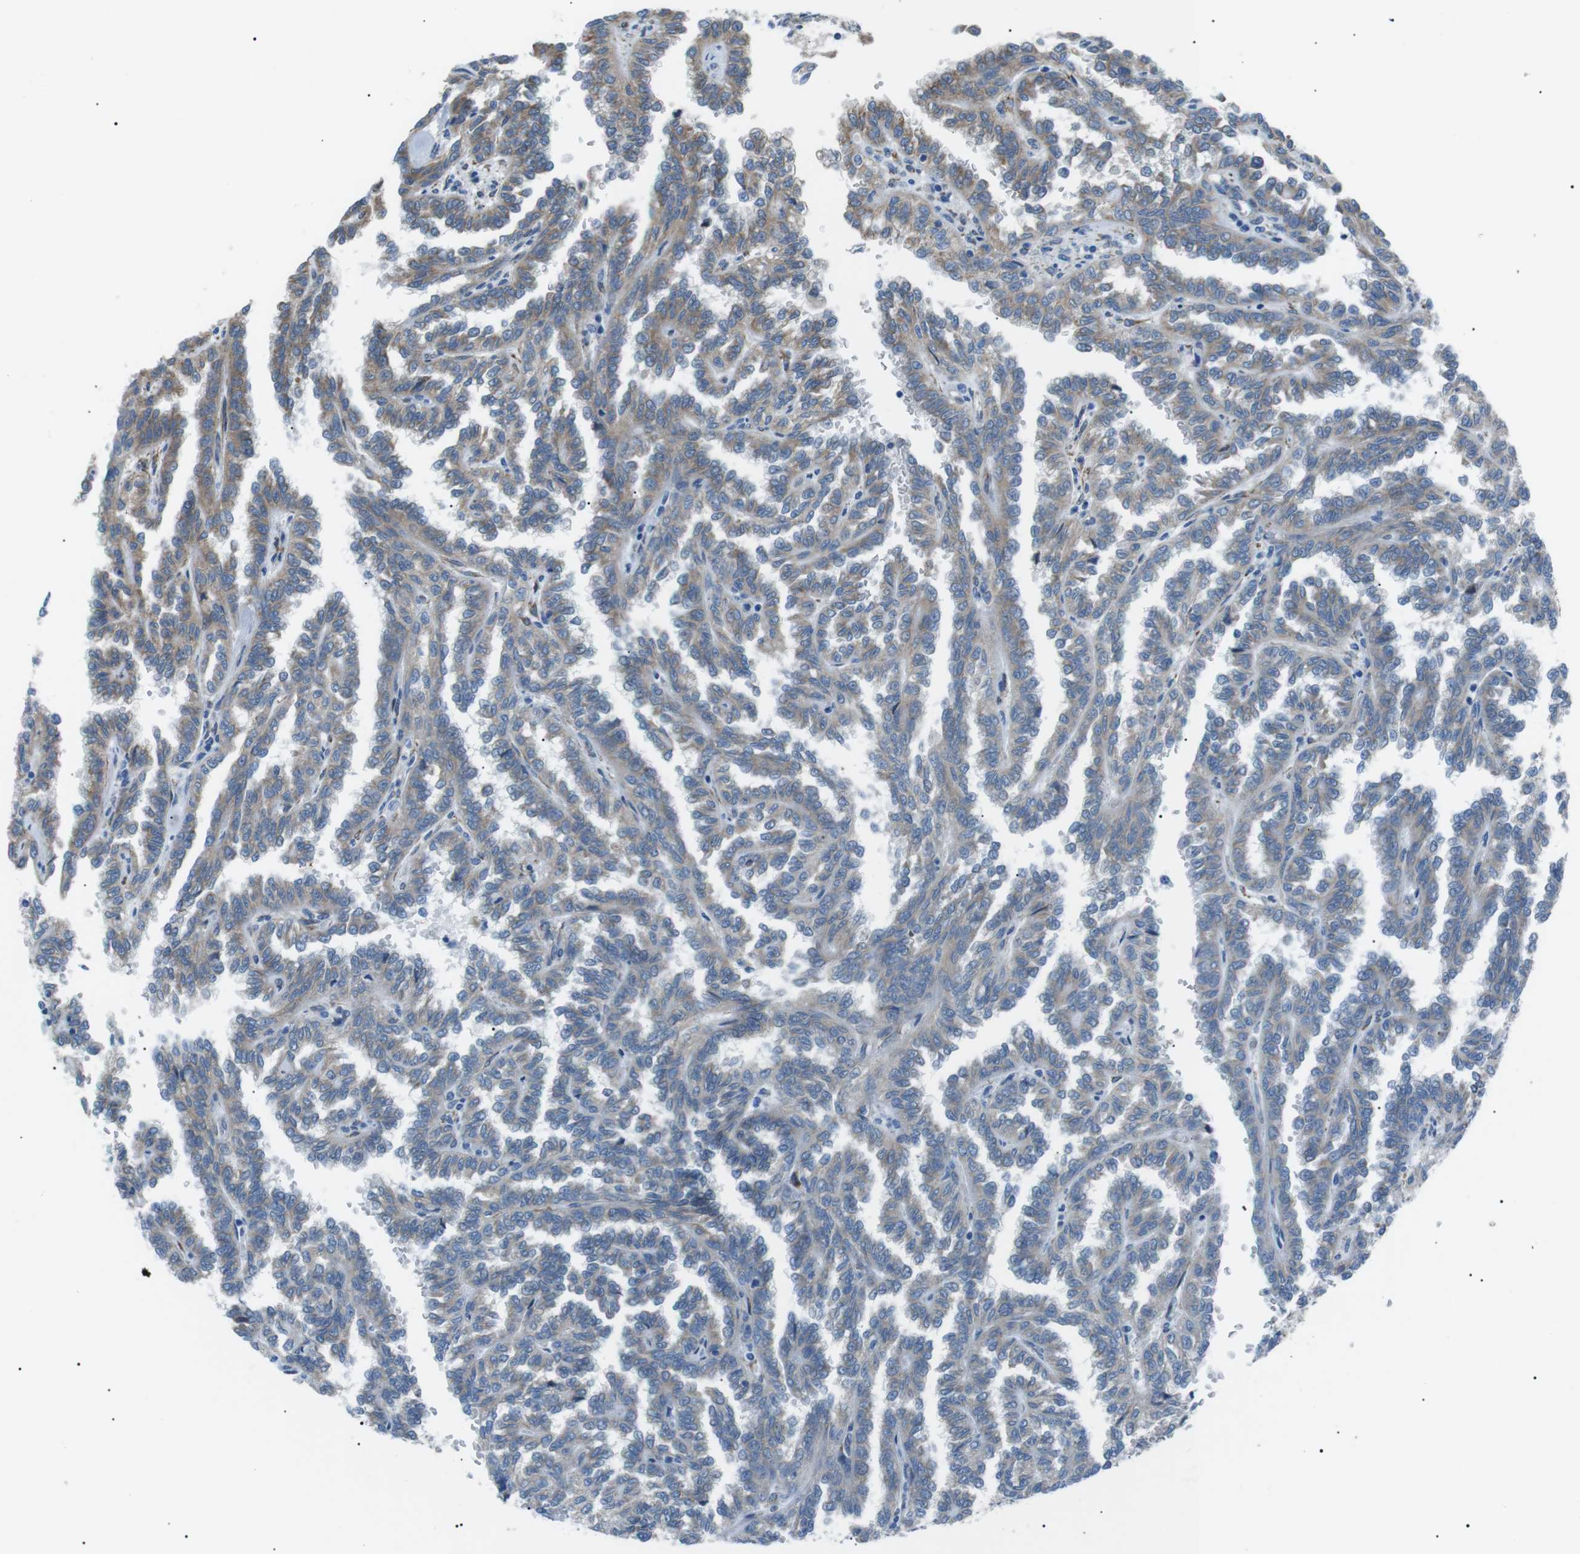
{"staining": {"intensity": "weak", "quantity": ">75%", "location": "cytoplasmic/membranous"}, "tissue": "renal cancer", "cell_type": "Tumor cells", "image_type": "cancer", "snomed": [{"axis": "morphology", "description": "Inflammation, NOS"}, {"axis": "morphology", "description": "Adenocarcinoma, NOS"}, {"axis": "topography", "description": "Kidney"}], "caption": "A micrograph of human renal cancer stained for a protein displays weak cytoplasmic/membranous brown staining in tumor cells.", "gene": "MTARC2", "patient": {"sex": "male", "age": 68}}